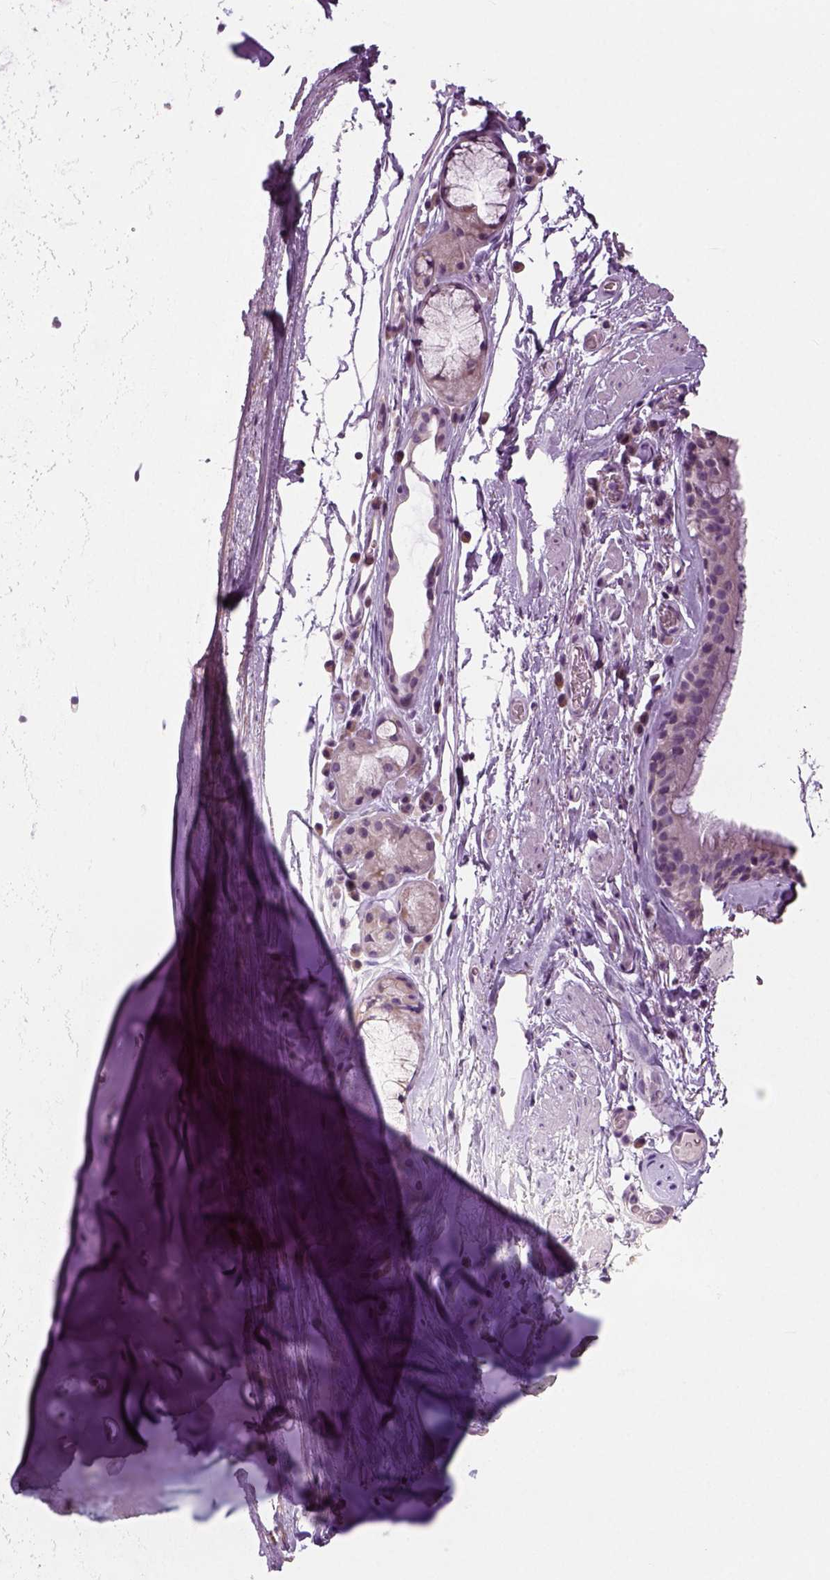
{"staining": {"intensity": "negative", "quantity": "none", "location": "none"}, "tissue": "bronchus", "cell_type": "Respiratory epithelial cells", "image_type": "normal", "snomed": [{"axis": "morphology", "description": "Normal tissue, NOS"}, {"axis": "topography", "description": "Cartilage tissue"}, {"axis": "topography", "description": "Bronchus"}], "caption": "A high-resolution image shows immunohistochemistry staining of unremarkable bronchus, which displays no significant expression in respiratory epithelial cells. Nuclei are stained in blue.", "gene": "NECAB1", "patient": {"sex": "male", "age": 58}}